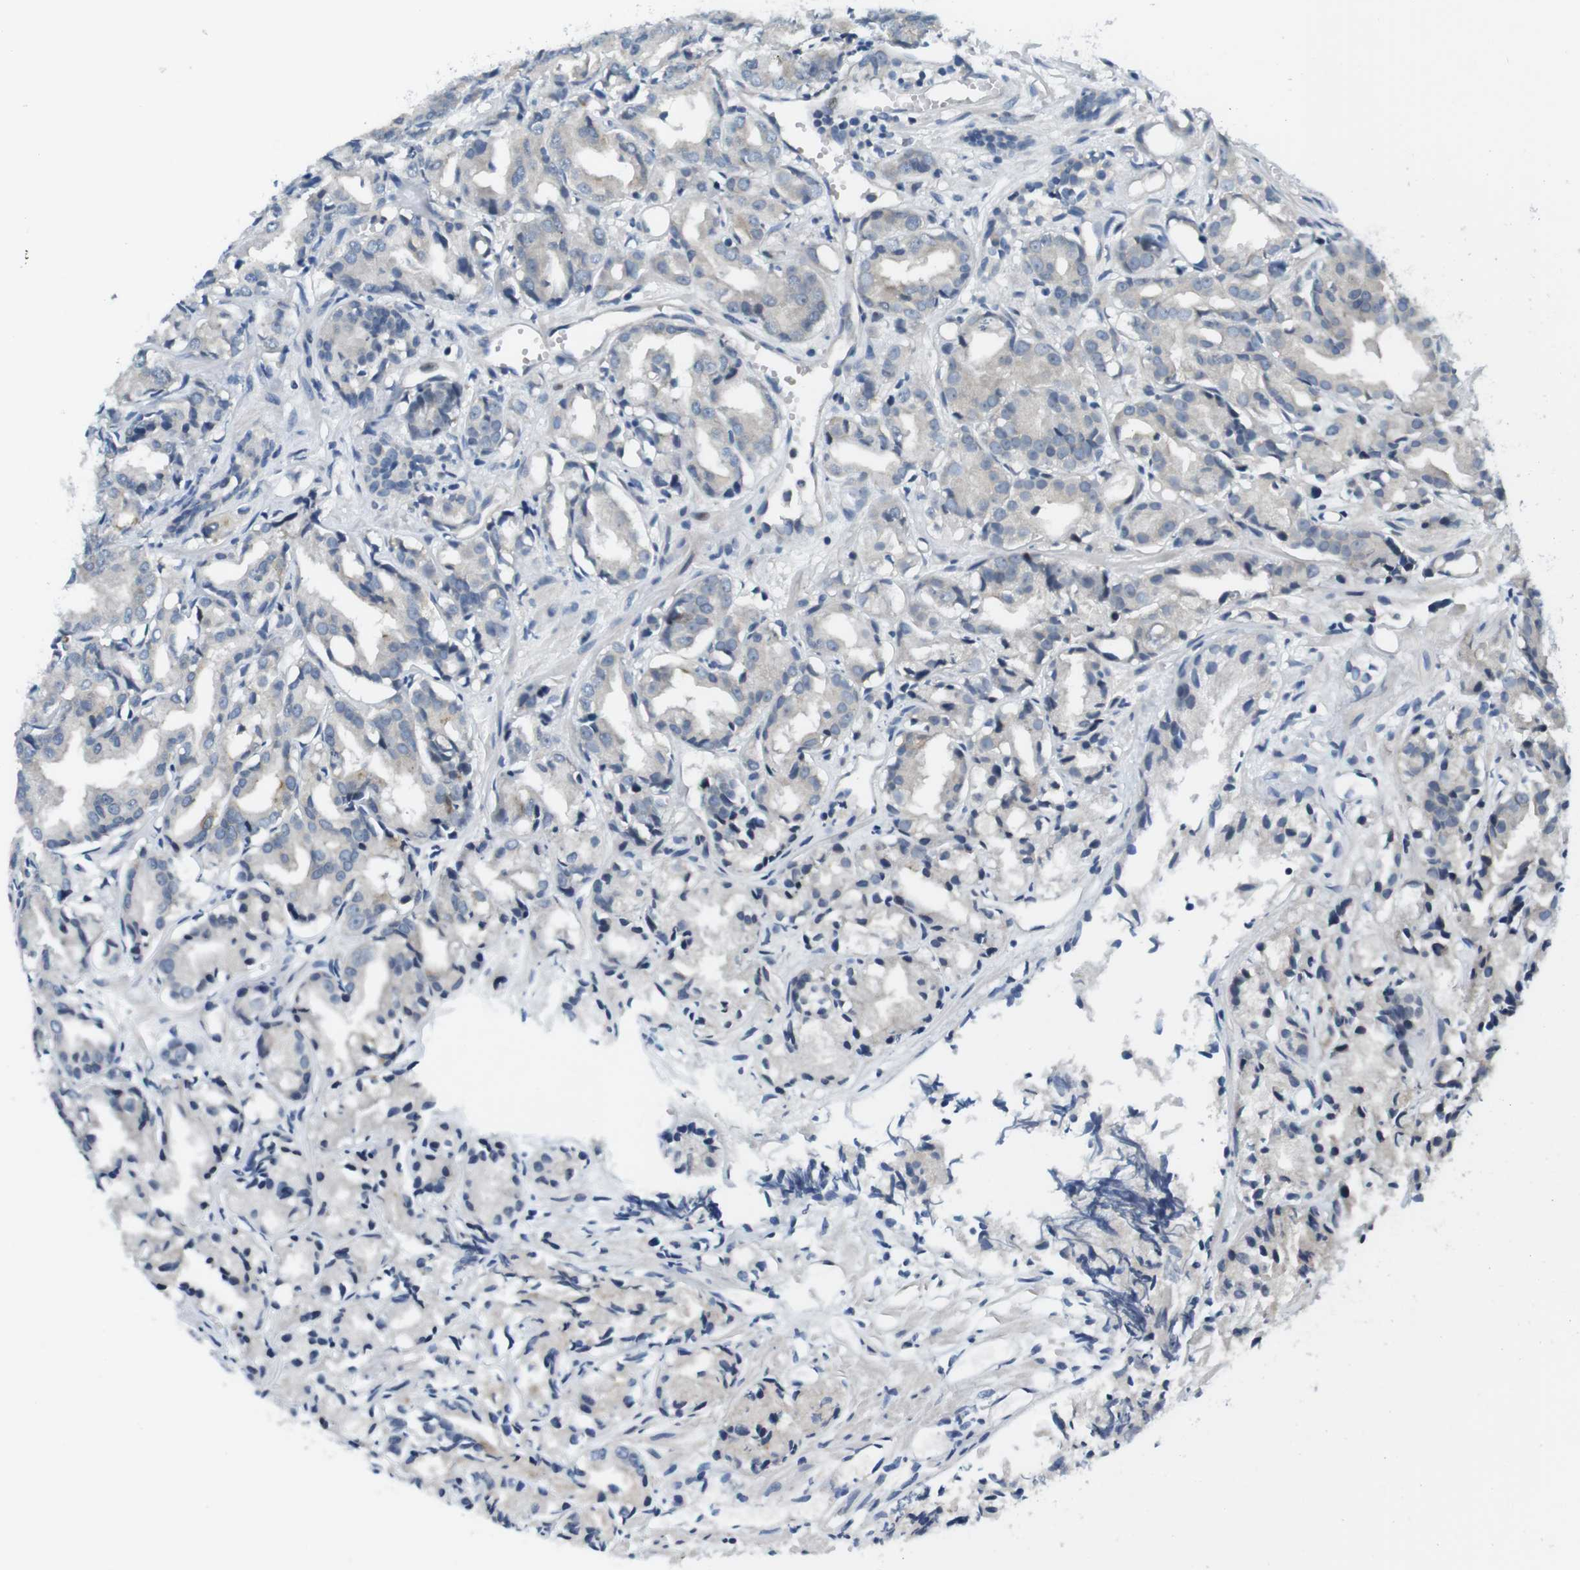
{"staining": {"intensity": "negative", "quantity": "none", "location": "none"}, "tissue": "prostate cancer", "cell_type": "Tumor cells", "image_type": "cancer", "snomed": [{"axis": "morphology", "description": "Adenocarcinoma, Low grade"}, {"axis": "topography", "description": "Prostate"}], "caption": "DAB (3,3'-diaminobenzidine) immunohistochemical staining of human prostate adenocarcinoma (low-grade) shows no significant positivity in tumor cells. (Stains: DAB IHC with hematoxylin counter stain, Microscopy: brightfield microscopy at high magnification).", "gene": "NEK4", "patient": {"sex": "male", "age": 72}}